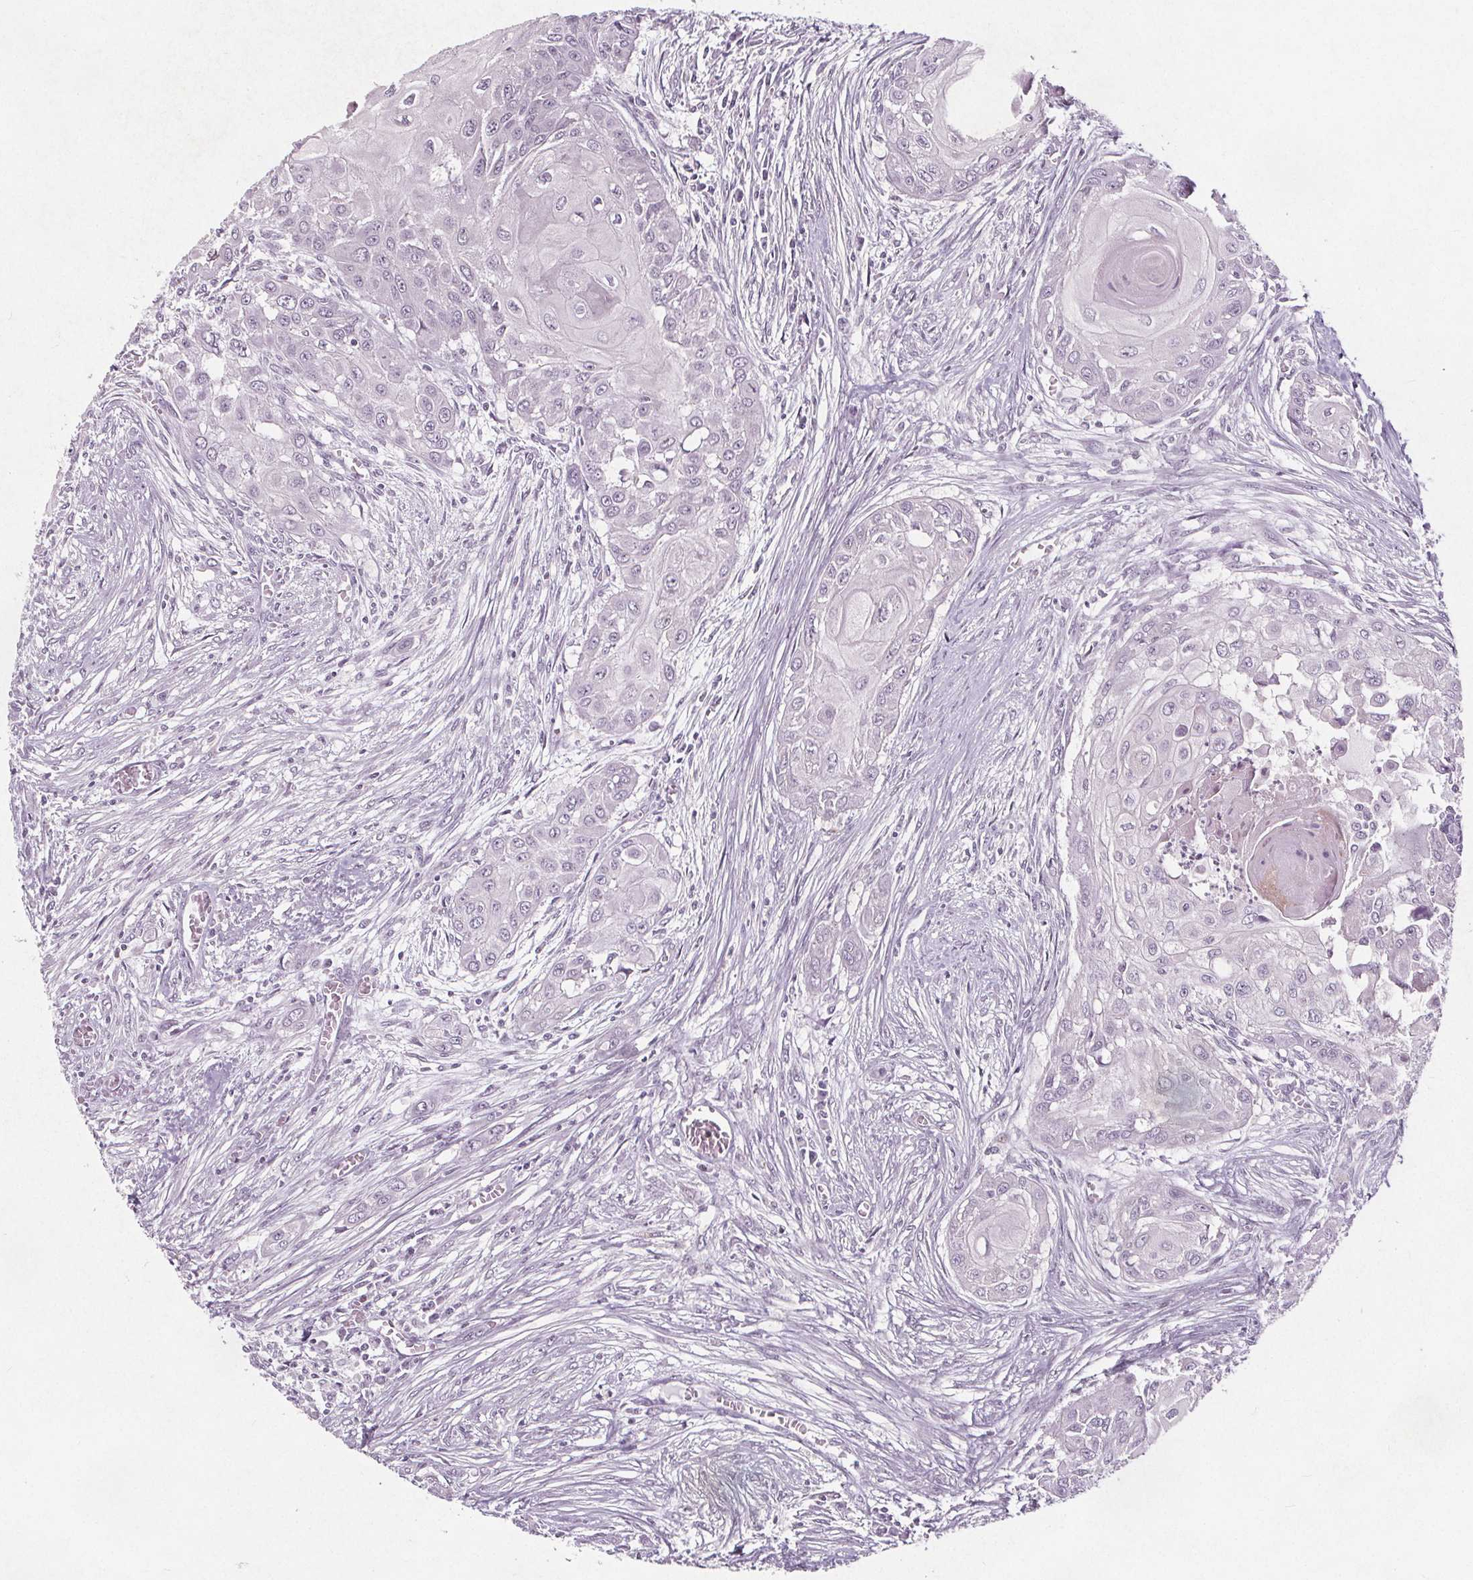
{"staining": {"intensity": "negative", "quantity": "none", "location": "none"}, "tissue": "head and neck cancer", "cell_type": "Tumor cells", "image_type": "cancer", "snomed": [{"axis": "morphology", "description": "Squamous cell carcinoma, NOS"}, {"axis": "topography", "description": "Oral tissue"}, {"axis": "topography", "description": "Head-Neck"}], "caption": "Immunohistochemical staining of head and neck squamous cell carcinoma exhibits no significant positivity in tumor cells.", "gene": "TAF6L", "patient": {"sex": "male", "age": 71}}